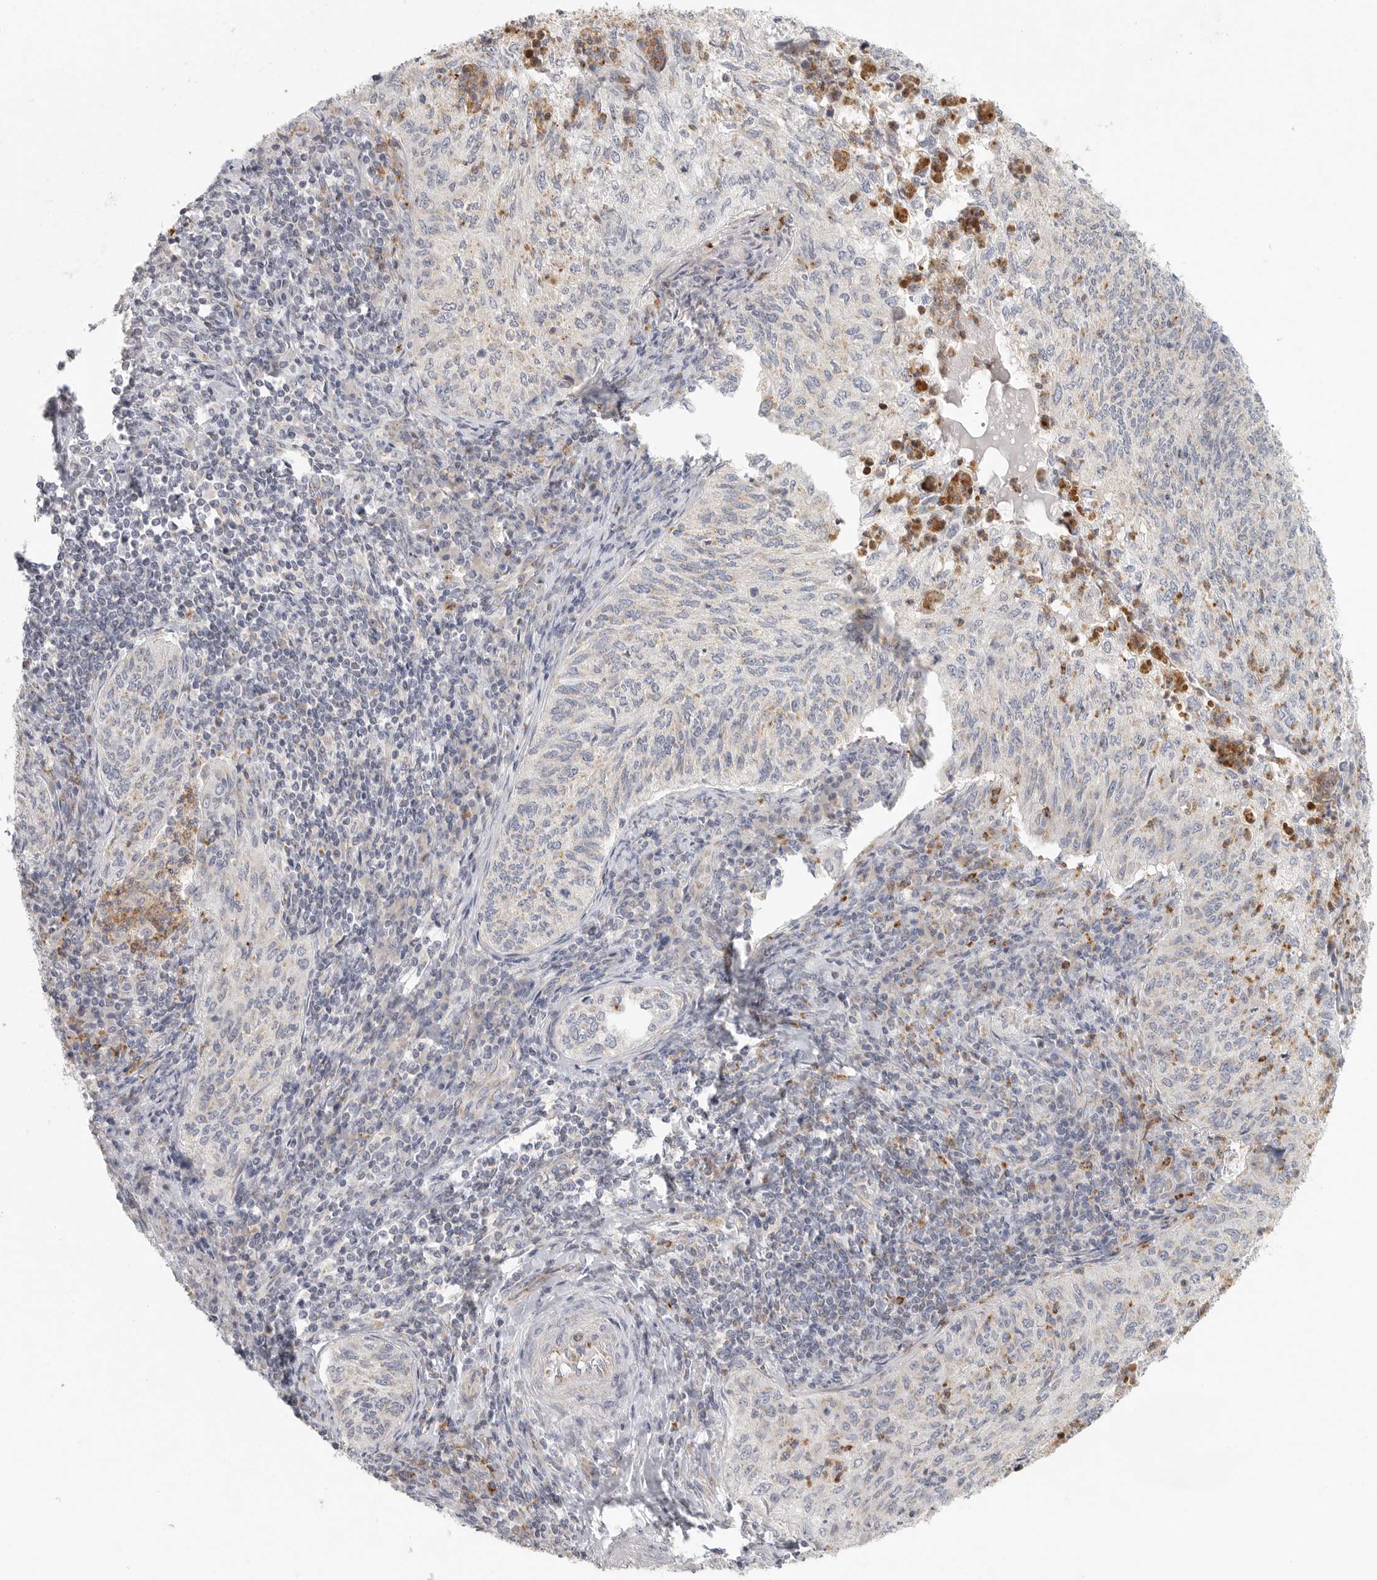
{"staining": {"intensity": "negative", "quantity": "none", "location": "none"}, "tissue": "cervical cancer", "cell_type": "Tumor cells", "image_type": "cancer", "snomed": [{"axis": "morphology", "description": "Squamous cell carcinoma, NOS"}, {"axis": "topography", "description": "Cervix"}], "caption": "A histopathology image of human cervical cancer (squamous cell carcinoma) is negative for staining in tumor cells. The staining is performed using DAB brown chromogen with nuclei counter-stained in using hematoxylin.", "gene": "SLC25A26", "patient": {"sex": "female", "age": 30}}